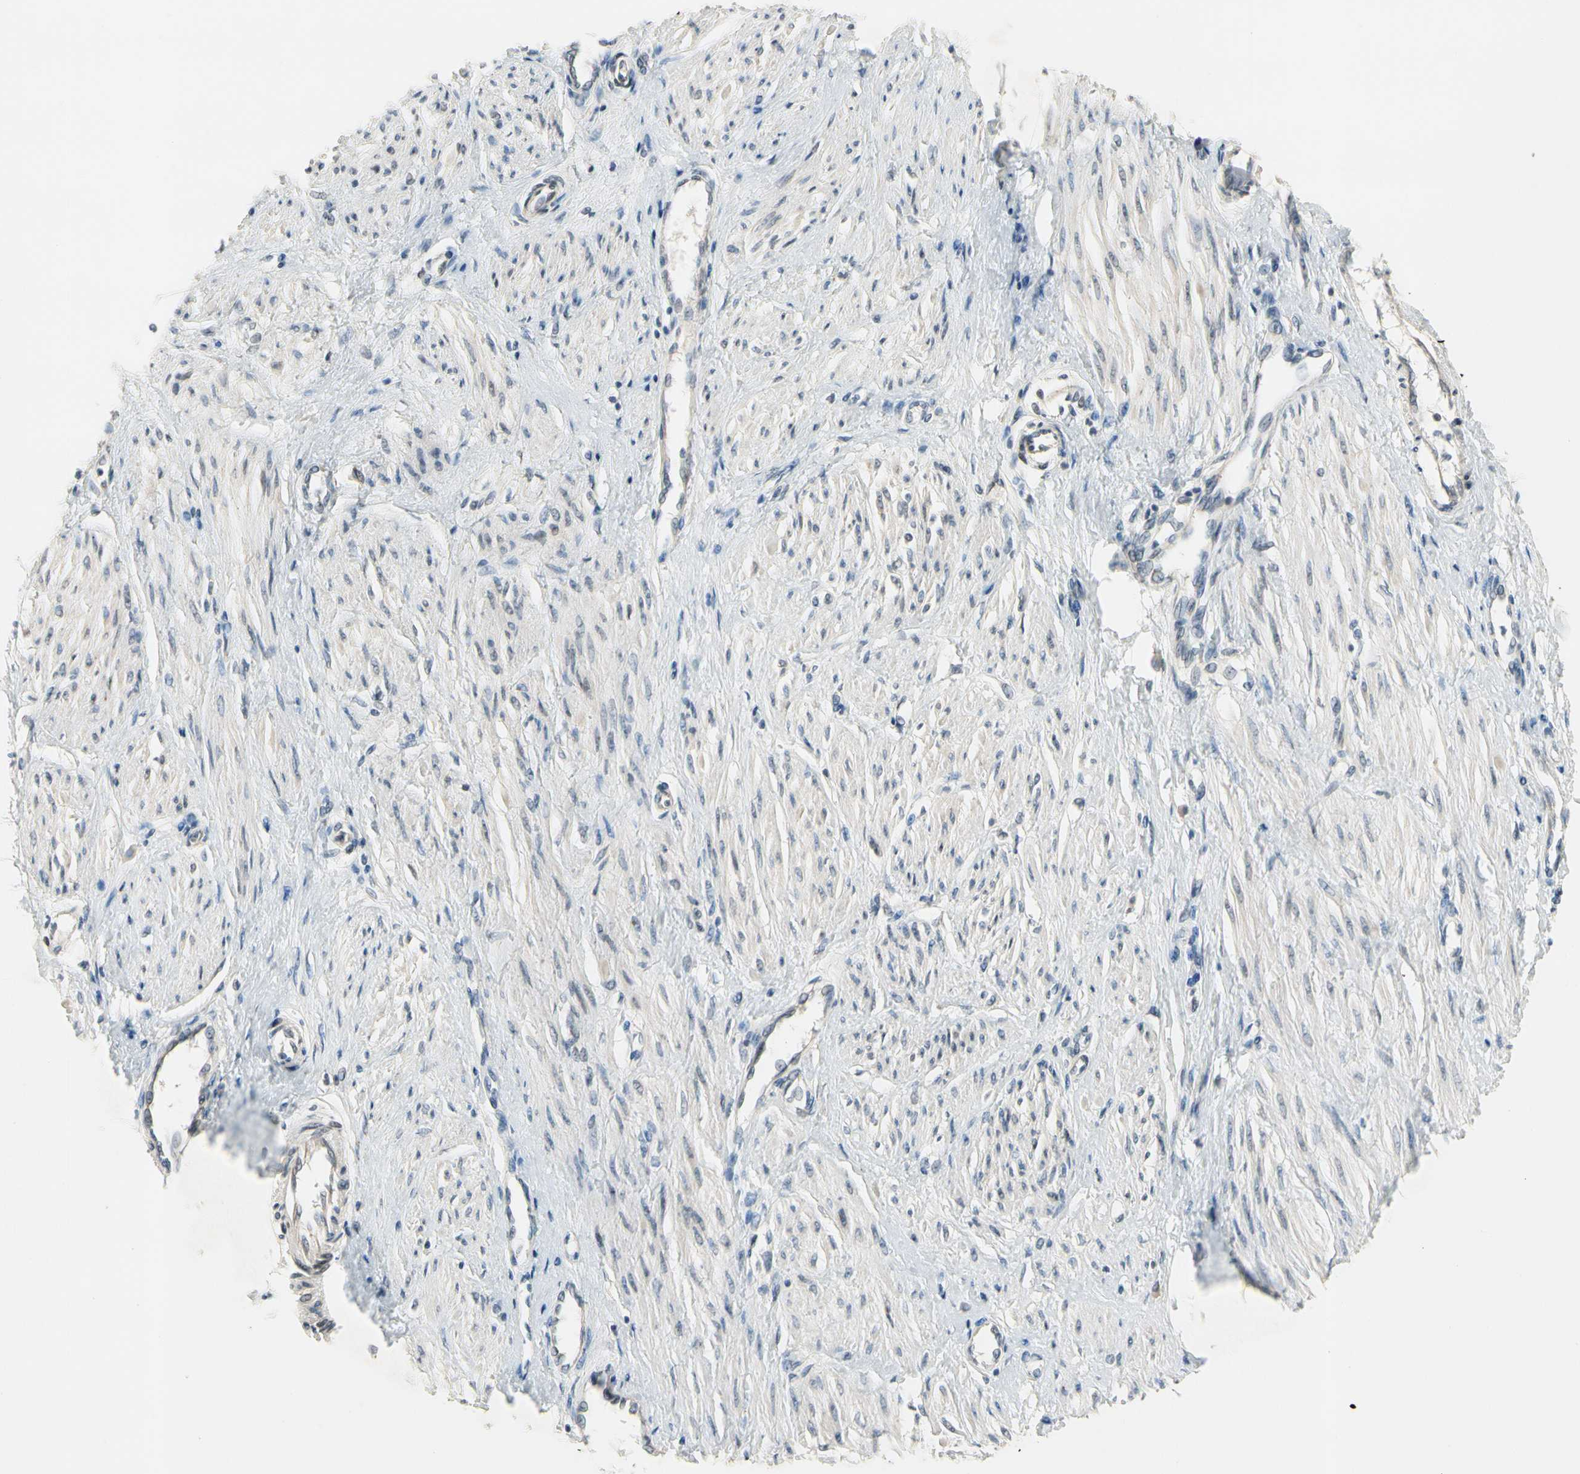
{"staining": {"intensity": "weak", "quantity": ">75%", "location": "cytoplasmic/membranous"}, "tissue": "smooth muscle", "cell_type": "Smooth muscle cells", "image_type": "normal", "snomed": [{"axis": "morphology", "description": "Normal tissue, NOS"}, {"axis": "topography", "description": "Smooth muscle"}, {"axis": "topography", "description": "Uterus"}], "caption": "Approximately >75% of smooth muscle cells in benign human smooth muscle exhibit weak cytoplasmic/membranous protein staining as visualized by brown immunohistochemical staining.", "gene": "PIP5K1B", "patient": {"sex": "female", "age": 39}}